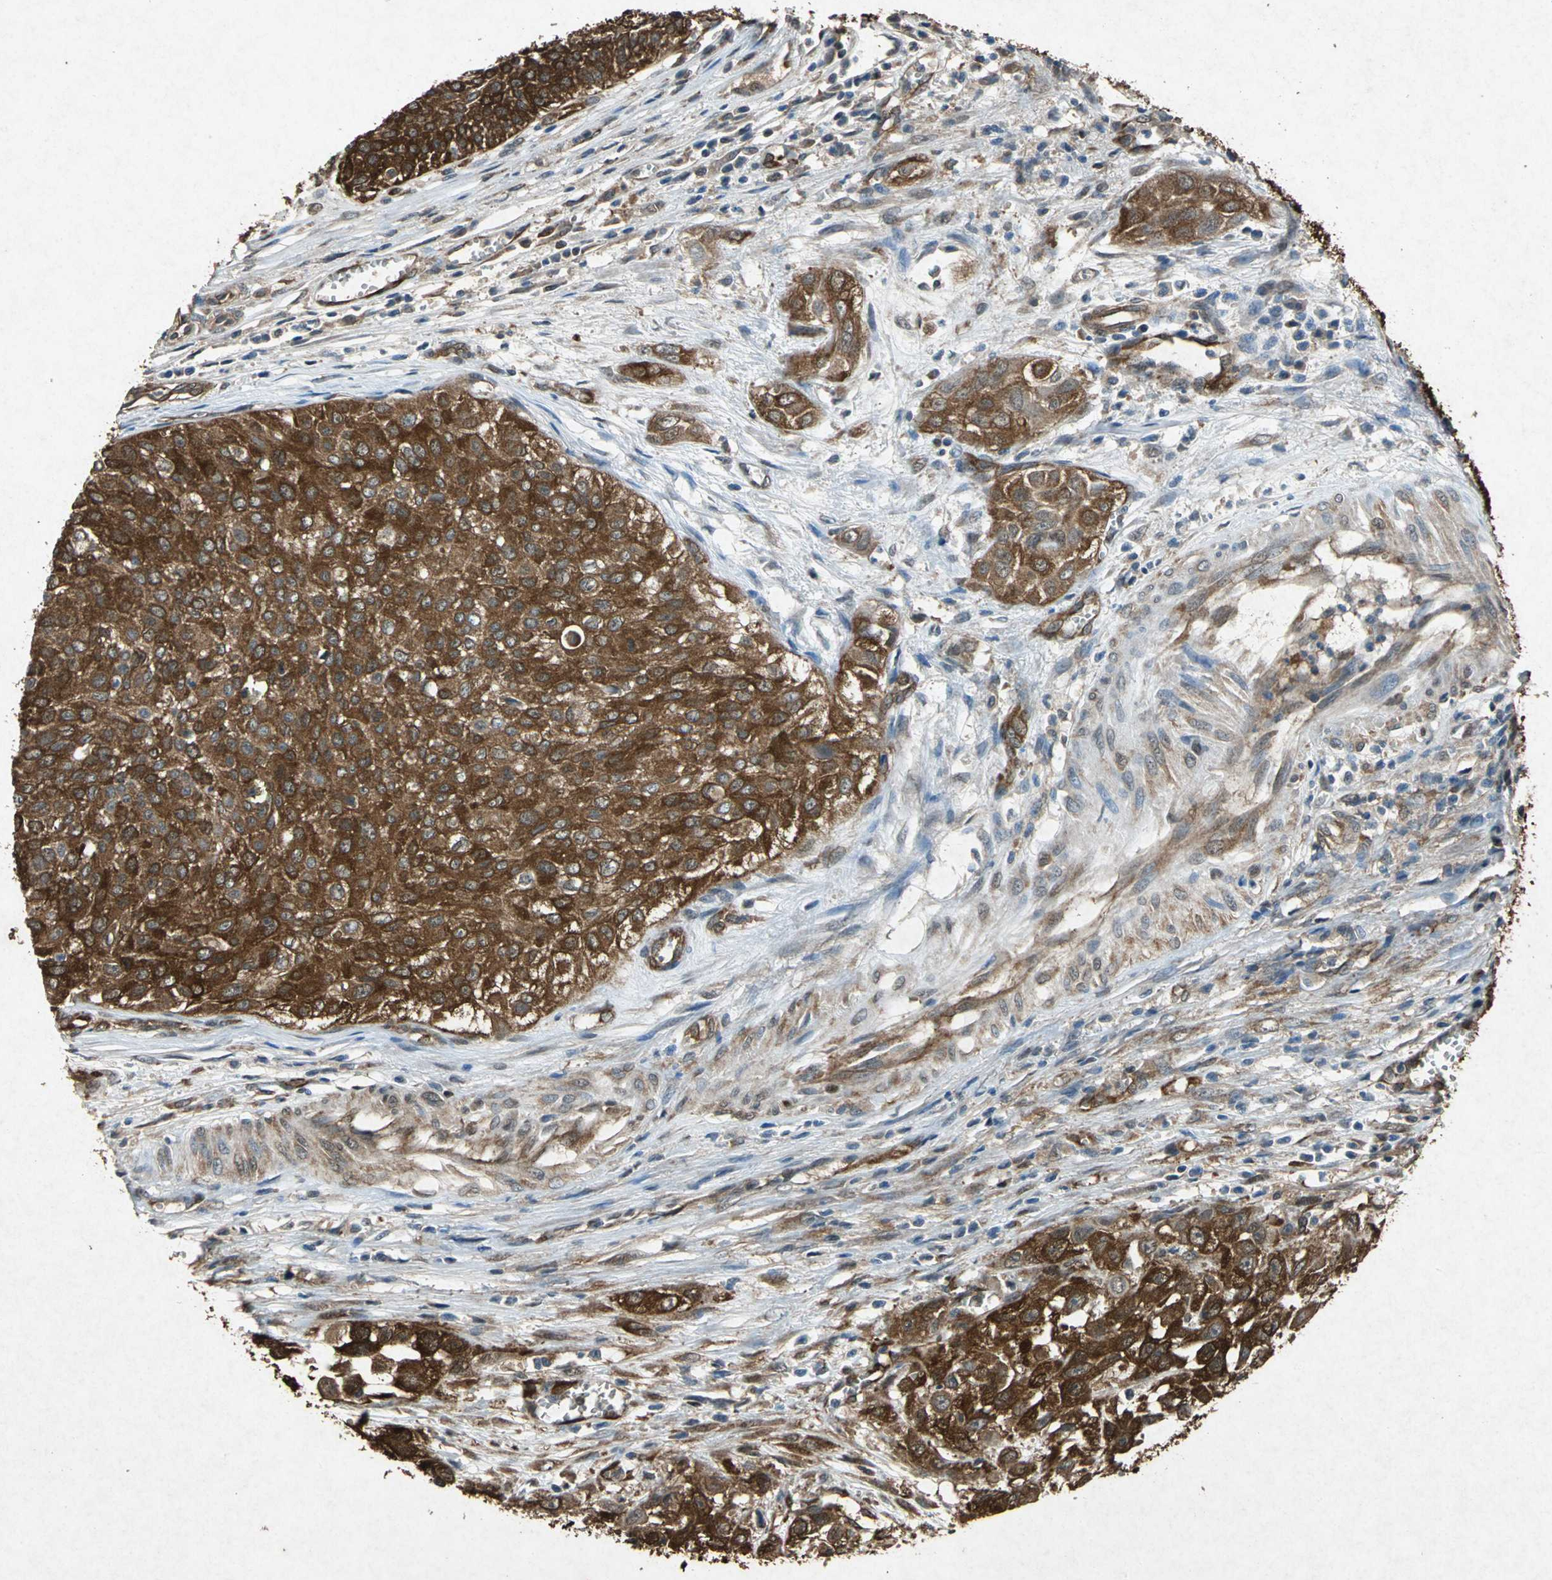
{"staining": {"intensity": "strong", "quantity": ">75%", "location": "cytoplasmic/membranous"}, "tissue": "urothelial cancer", "cell_type": "Tumor cells", "image_type": "cancer", "snomed": [{"axis": "morphology", "description": "Urothelial carcinoma, High grade"}, {"axis": "topography", "description": "Urinary bladder"}], "caption": "Protein positivity by immunohistochemistry demonstrates strong cytoplasmic/membranous staining in about >75% of tumor cells in urothelial carcinoma (high-grade).", "gene": "HSP90AB1", "patient": {"sex": "male", "age": 57}}